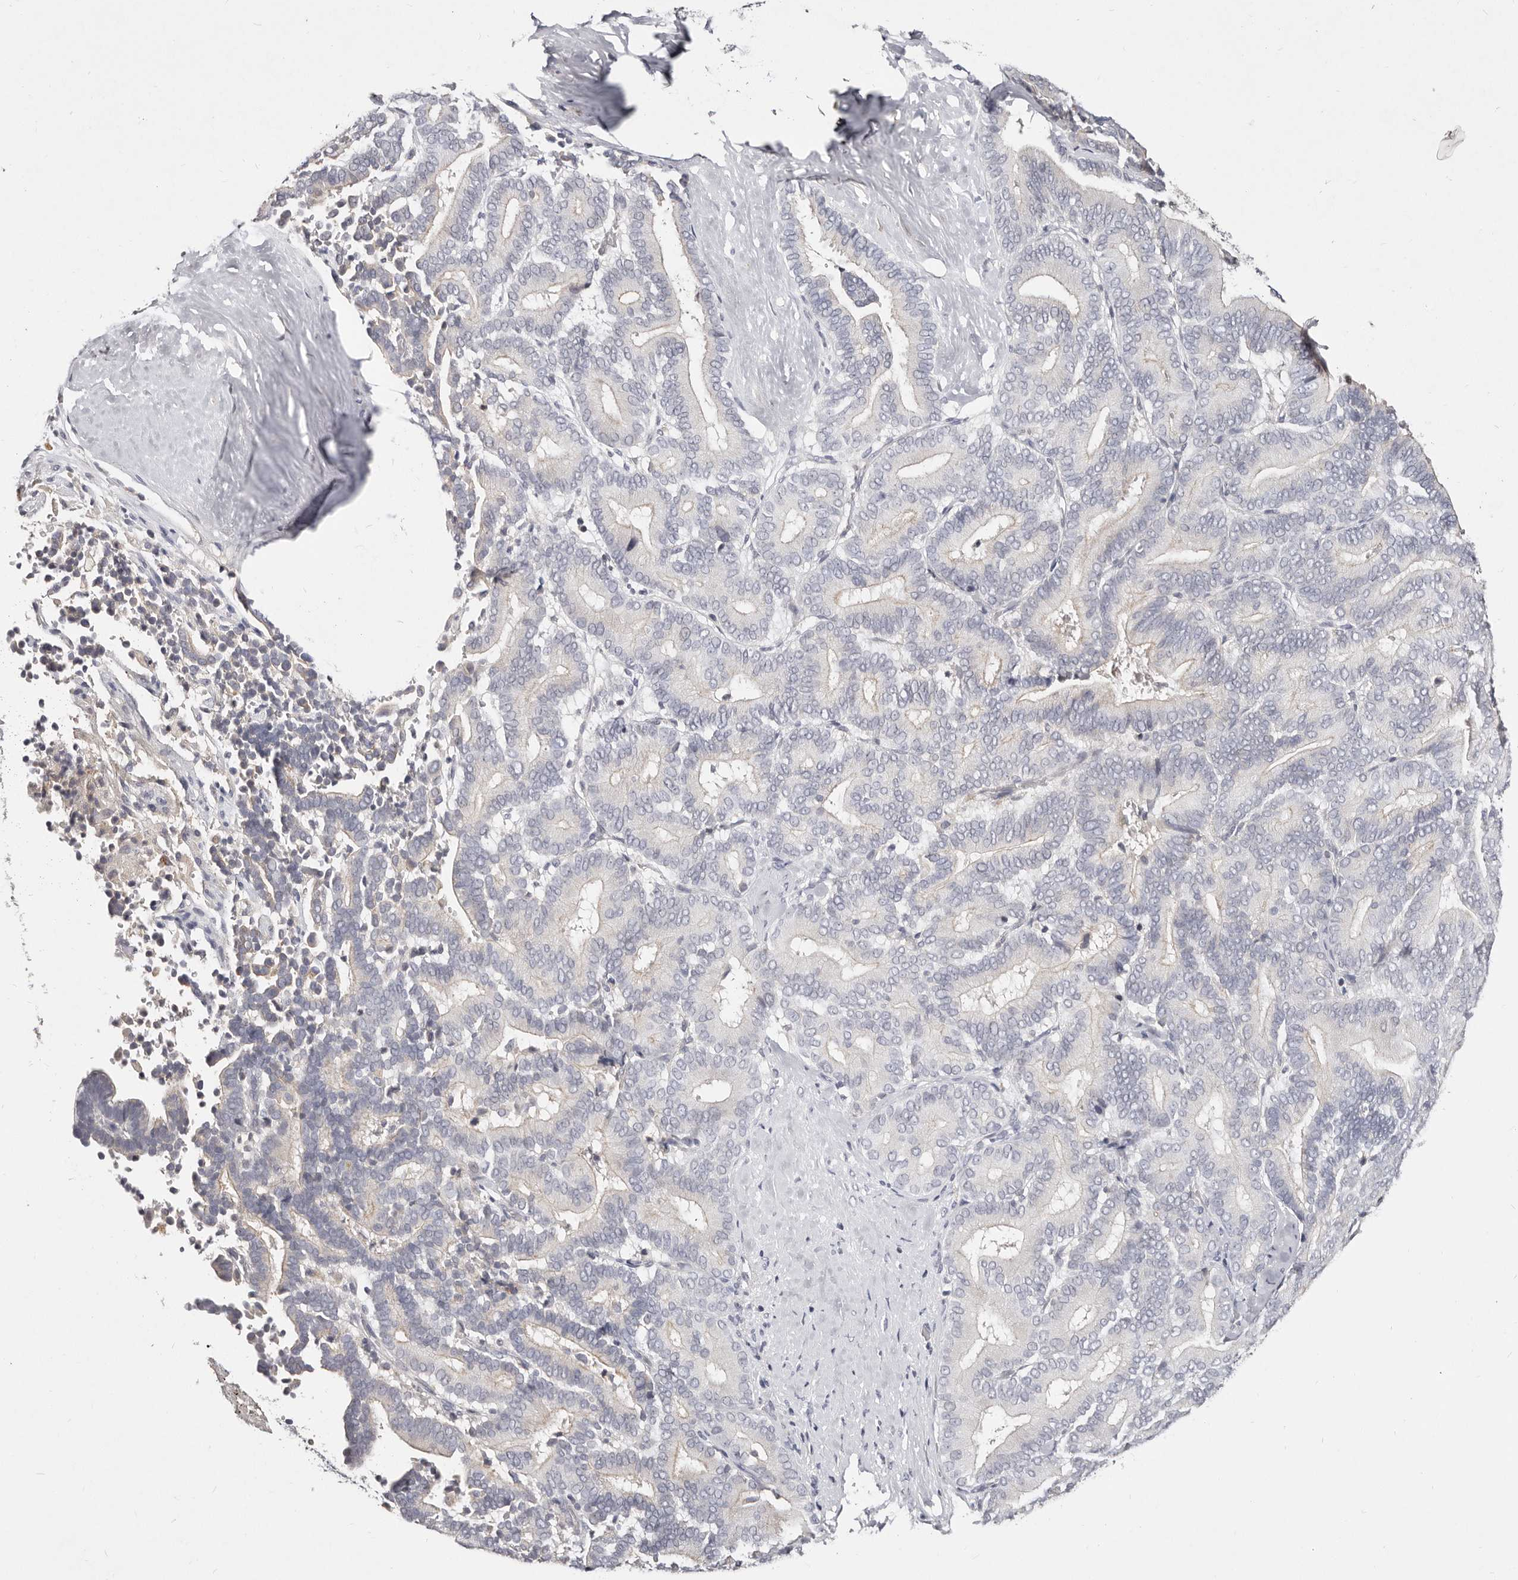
{"staining": {"intensity": "negative", "quantity": "none", "location": "none"}, "tissue": "liver cancer", "cell_type": "Tumor cells", "image_type": "cancer", "snomed": [{"axis": "morphology", "description": "Cholangiocarcinoma"}, {"axis": "topography", "description": "Liver"}], "caption": "Image shows no protein staining in tumor cells of cholangiocarcinoma (liver) tissue.", "gene": "MRPS33", "patient": {"sex": "female", "age": 75}}